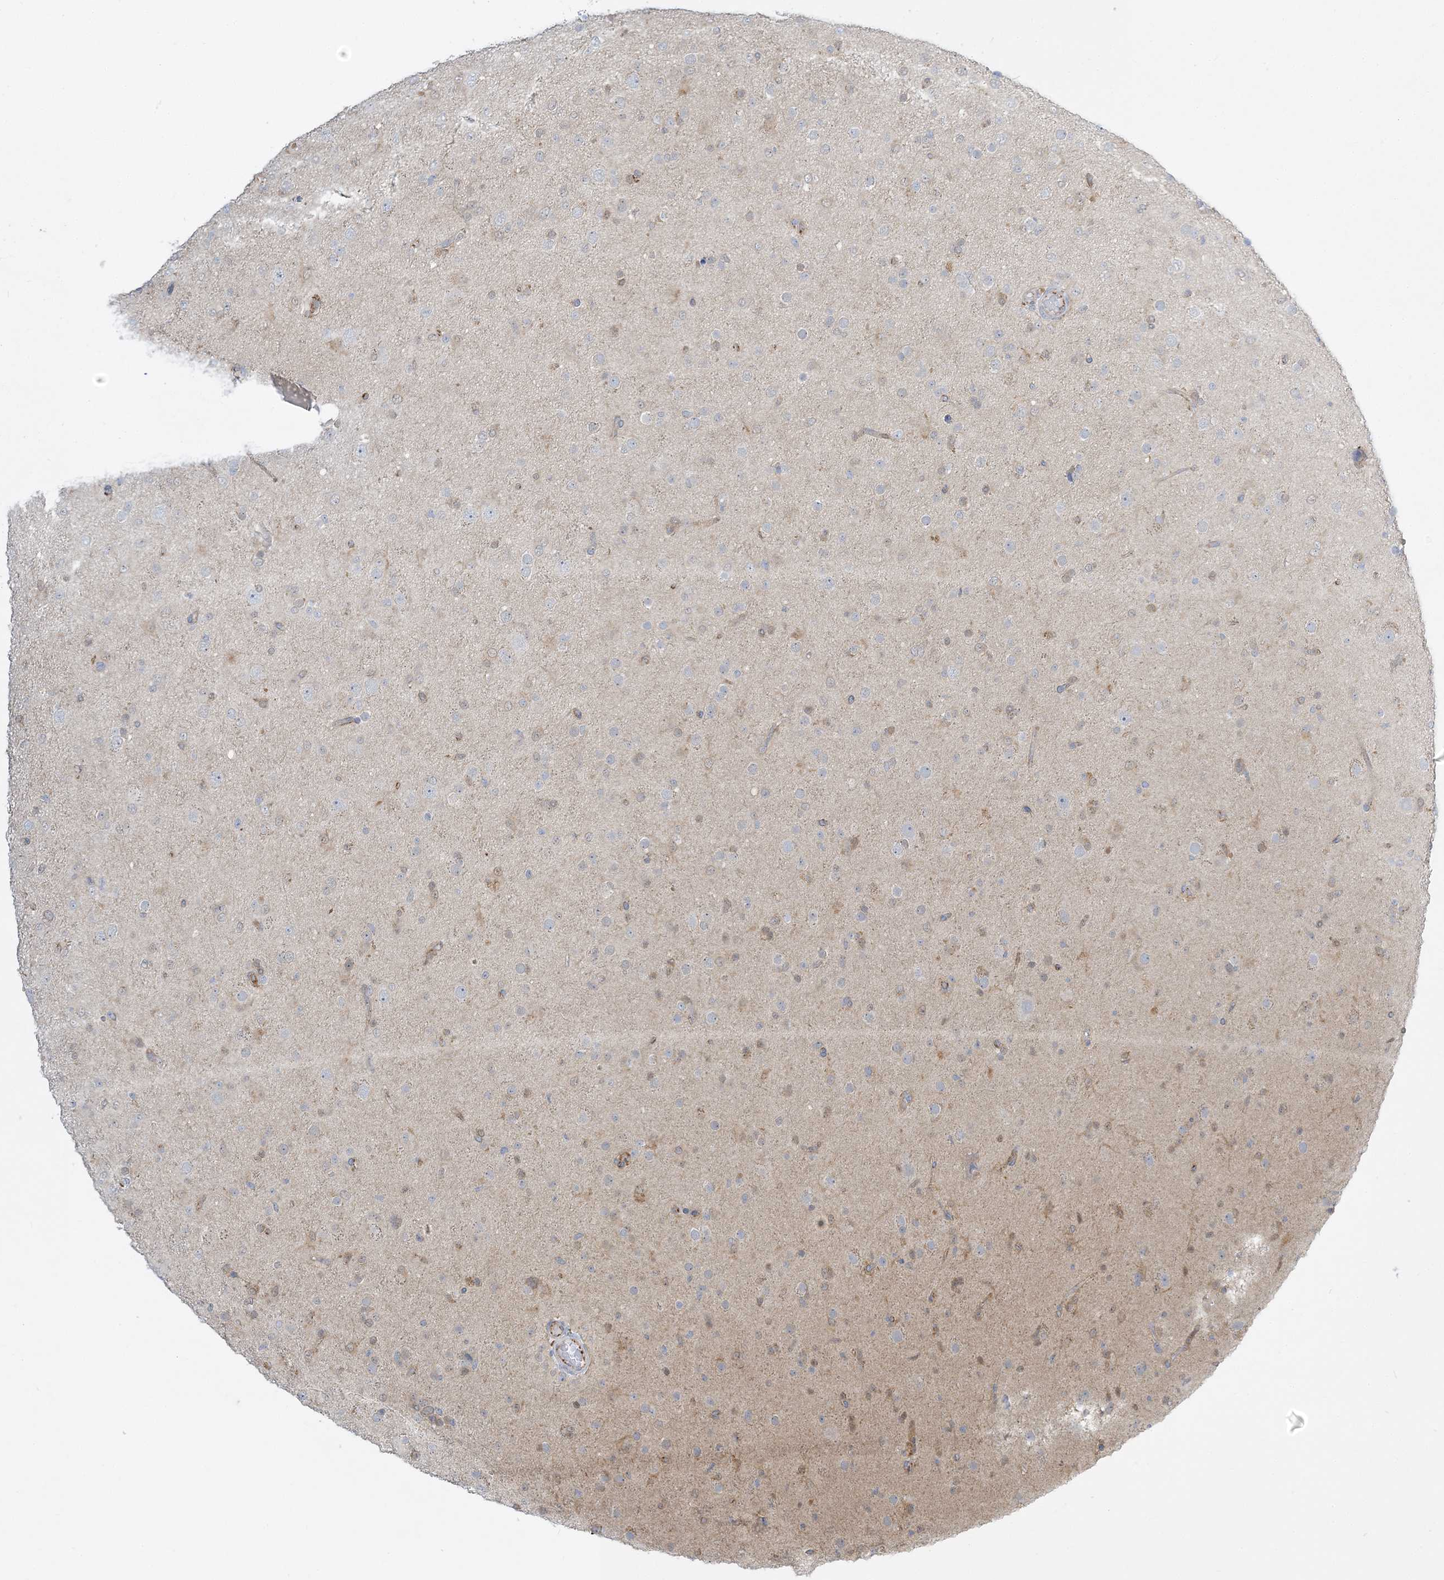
{"staining": {"intensity": "weak", "quantity": "<25%", "location": "cytoplasmic/membranous"}, "tissue": "glioma", "cell_type": "Tumor cells", "image_type": "cancer", "snomed": [{"axis": "morphology", "description": "Glioma, malignant, Low grade"}, {"axis": "topography", "description": "Brain"}], "caption": "Immunohistochemical staining of glioma shows no significant expression in tumor cells.", "gene": "INPP1", "patient": {"sex": "male", "age": 65}}